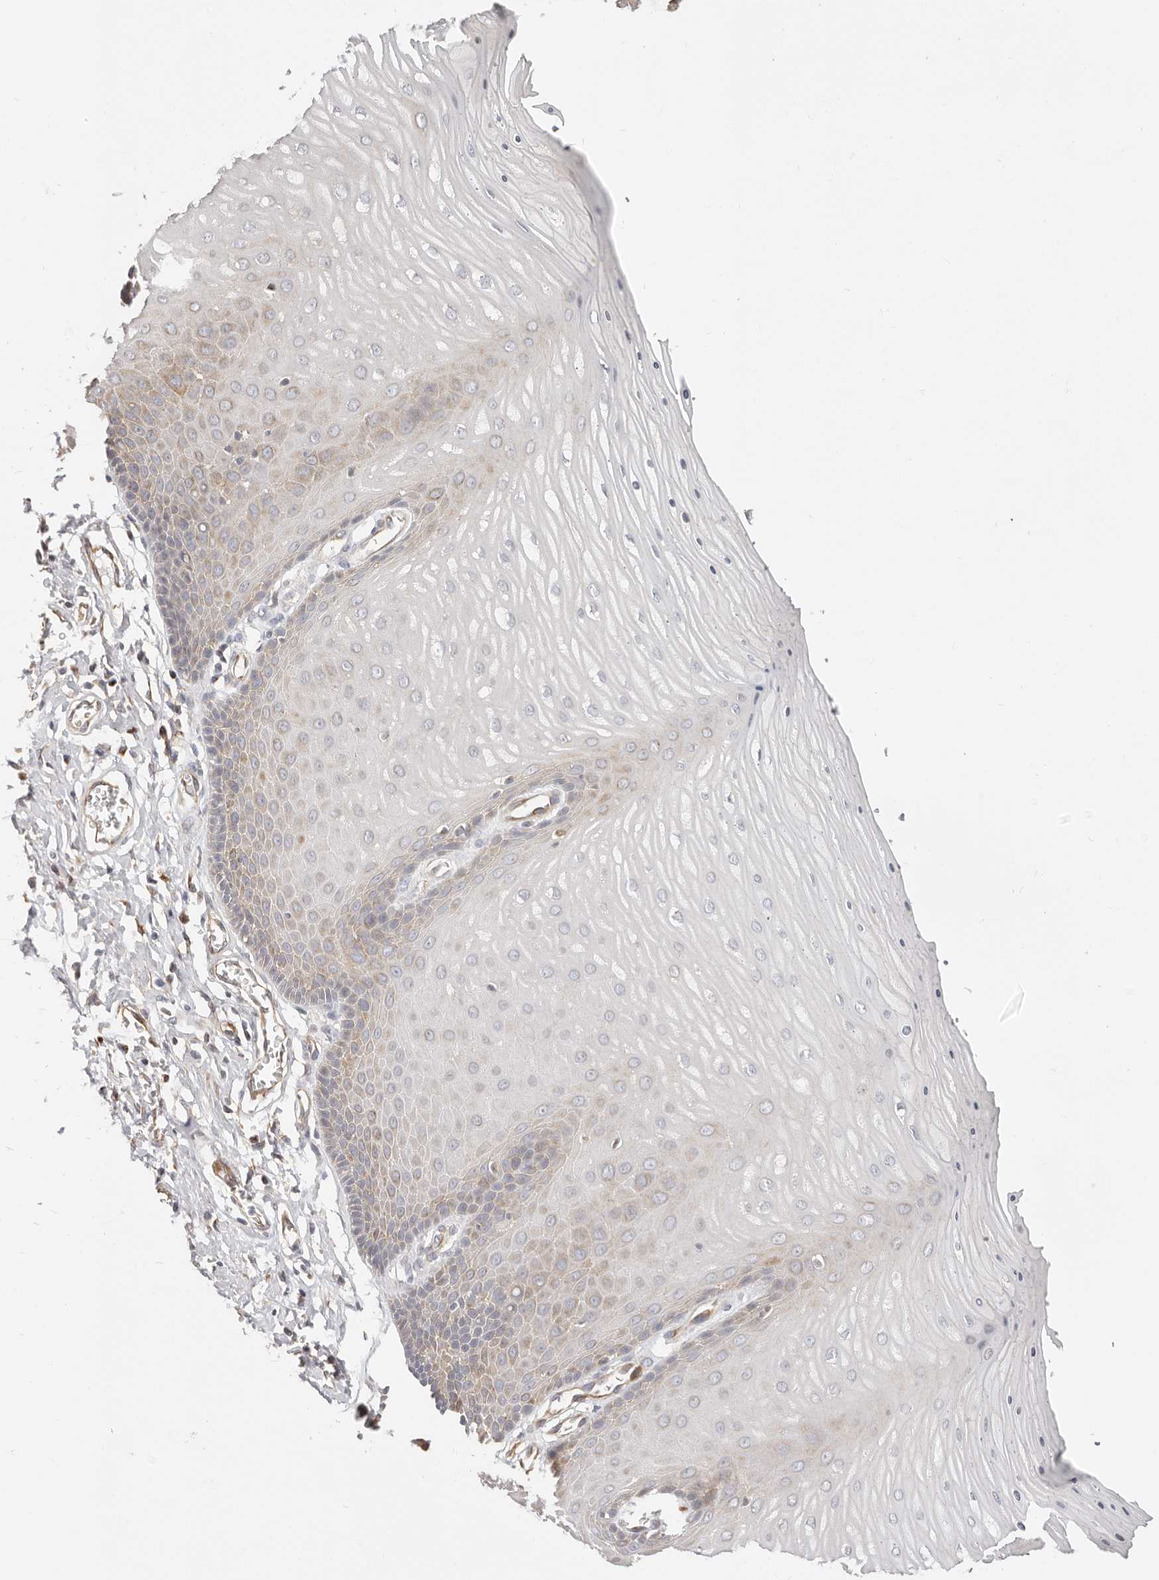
{"staining": {"intensity": "moderate", "quantity": ">75%", "location": "cytoplasmic/membranous"}, "tissue": "cervix", "cell_type": "Glandular cells", "image_type": "normal", "snomed": [{"axis": "morphology", "description": "Normal tissue, NOS"}, {"axis": "topography", "description": "Cervix"}], "caption": "Immunohistochemistry staining of unremarkable cervix, which demonstrates medium levels of moderate cytoplasmic/membranous expression in approximately >75% of glandular cells indicating moderate cytoplasmic/membranous protein expression. The staining was performed using DAB (3,3'-diaminobenzidine) (brown) for protein detection and nuclei were counterstained in hematoxylin (blue).", "gene": "DTNBP1", "patient": {"sex": "female", "age": 55}}